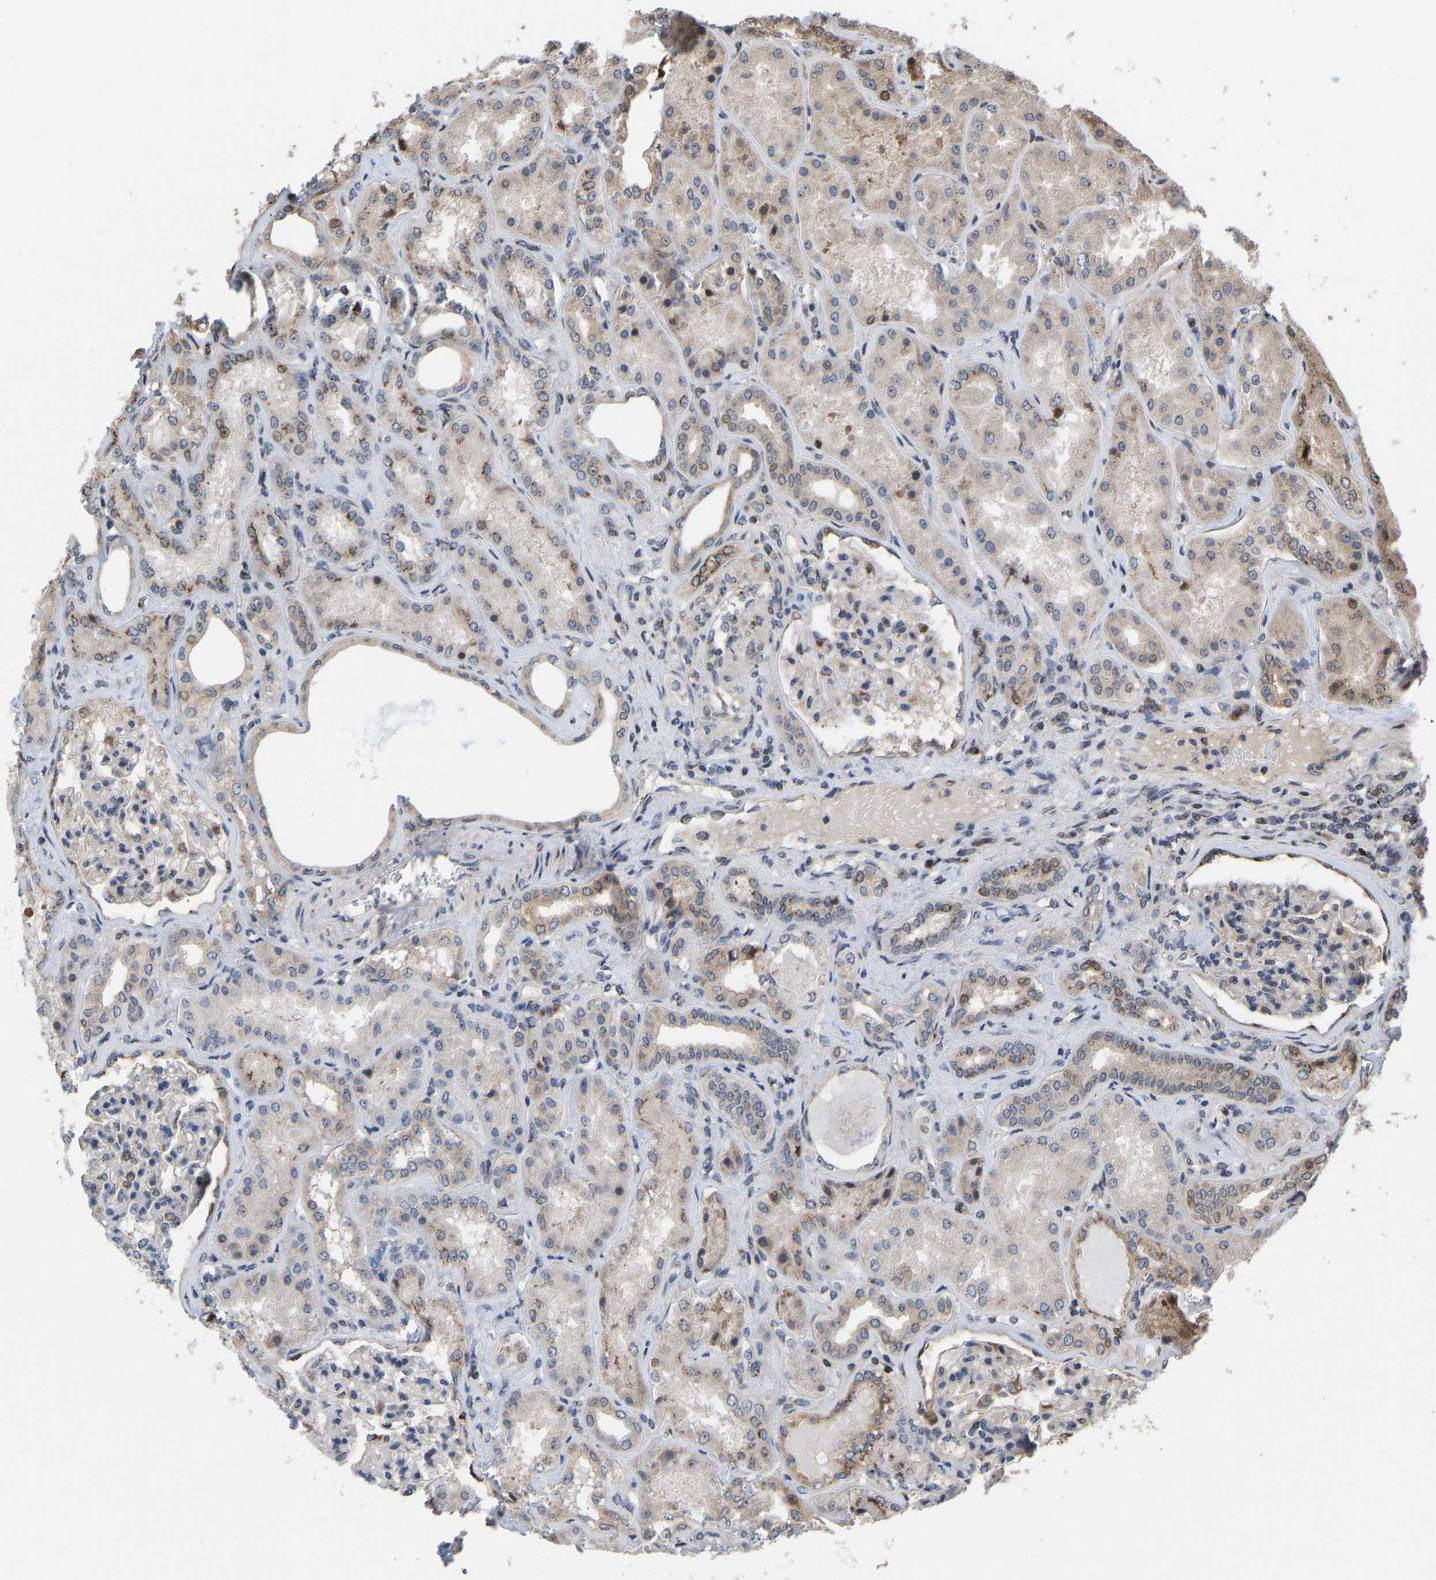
{"staining": {"intensity": "moderate", "quantity": "25%-75%", "location": "nuclear"}, "tissue": "kidney", "cell_type": "Cells in glomeruli", "image_type": "normal", "snomed": [{"axis": "morphology", "description": "Normal tissue, NOS"}, {"axis": "topography", "description": "Kidney"}], "caption": "Cells in glomeruli show moderate nuclear staining in approximately 25%-75% of cells in normal kidney.", "gene": "YIPF4", "patient": {"sex": "female", "age": 56}}